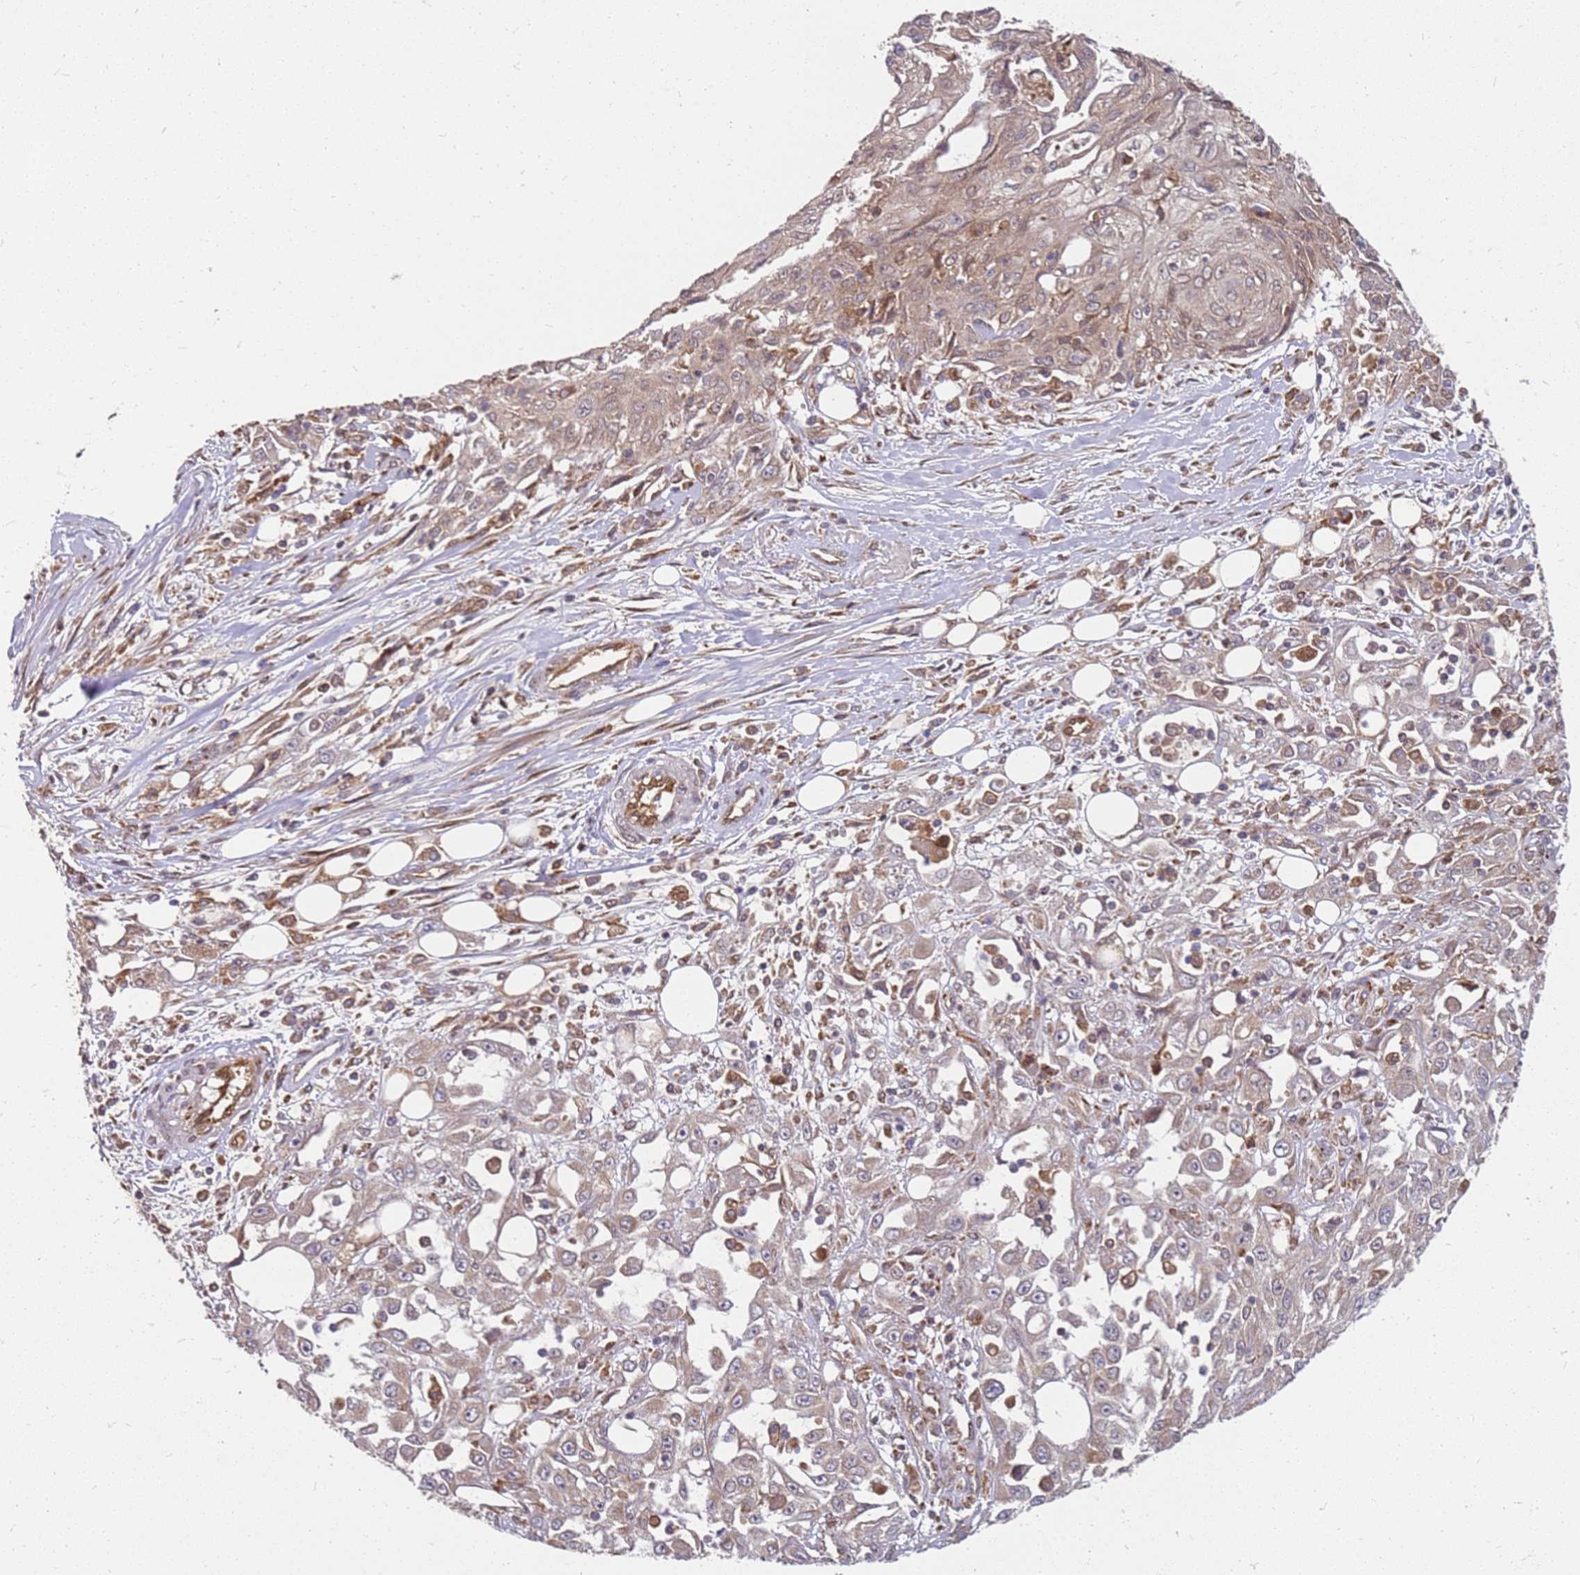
{"staining": {"intensity": "weak", "quantity": "25%-75%", "location": "cytoplasmic/membranous"}, "tissue": "skin cancer", "cell_type": "Tumor cells", "image_type": "cancer", "snomed": [{"axis": "morphology", "description": "Squamous cell carcinoma, NOS"}, {"axis": "morphology", "description": "Squamous cell carcinoma, metastatic, NOS"}, {"axis": "topography", "description": "Skin"}, {"axis": "topography", "description": "Lymph node"}], "caption": "Human squamous cell carcinoma (skin) stained with a protein marker reveals weak staining in tumor cells.", "gene": "NUDT14", "patient": {"sex": "male", "age": 75}}